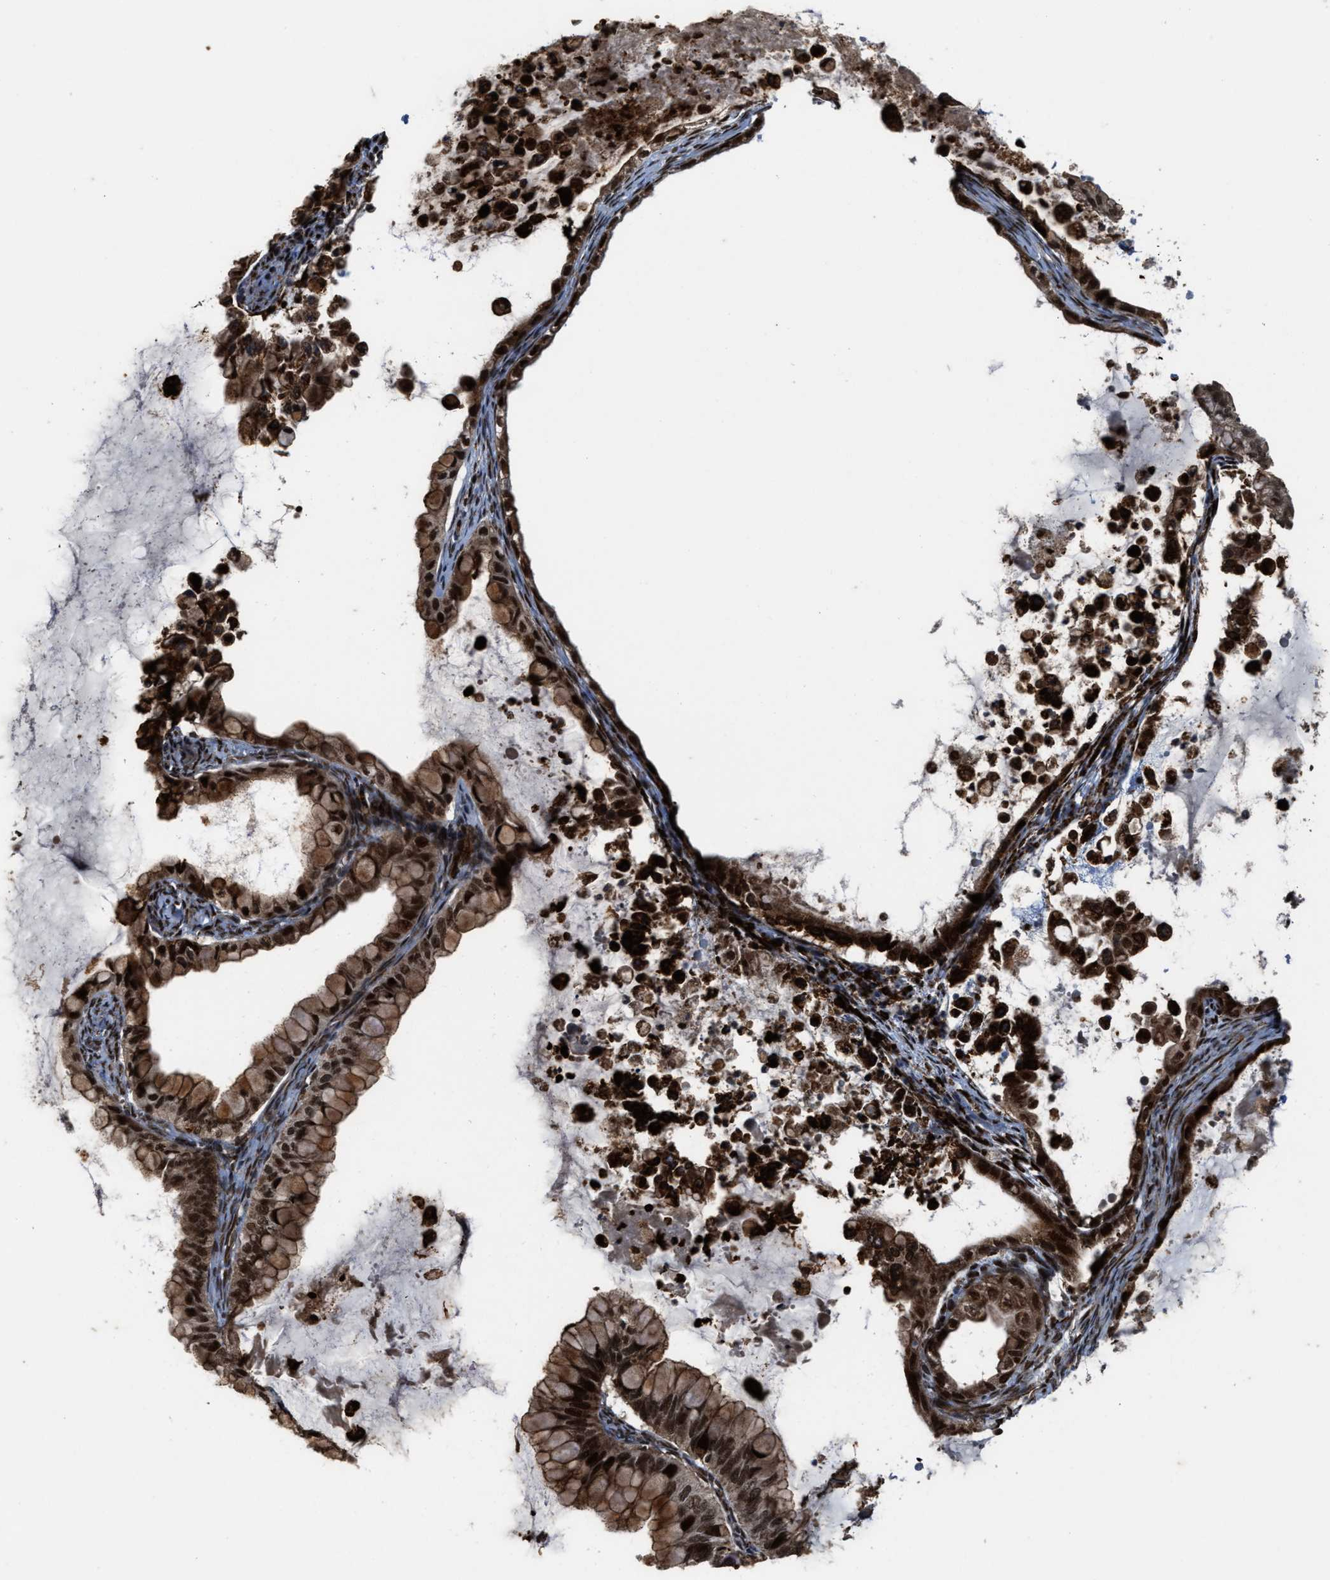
{"staining": {"intensity": "strong", "quantity": ">75%", "location": "cytoplasmic/membranous,nuclear"}, "tissue": "ovarian cancer", "cell_type": "Tumor cells", "image_type": "cancer", "snomed": [{"axis": "morphology", "description": "Cystadenocarcinoma, mucinous, NOS"}, {"axis": "topography", "description": "Ovary"}], "caption": "Ovarian cancer (mucinous cystadenocarcinoma) tissue reveals strong cytoplasmic/membranous and nuclear expression in about >75% of tumor cells, visualized by immunohistochemistry.", "gene": "ZNF250", "patient": {"sex": "female", "age": 80}}